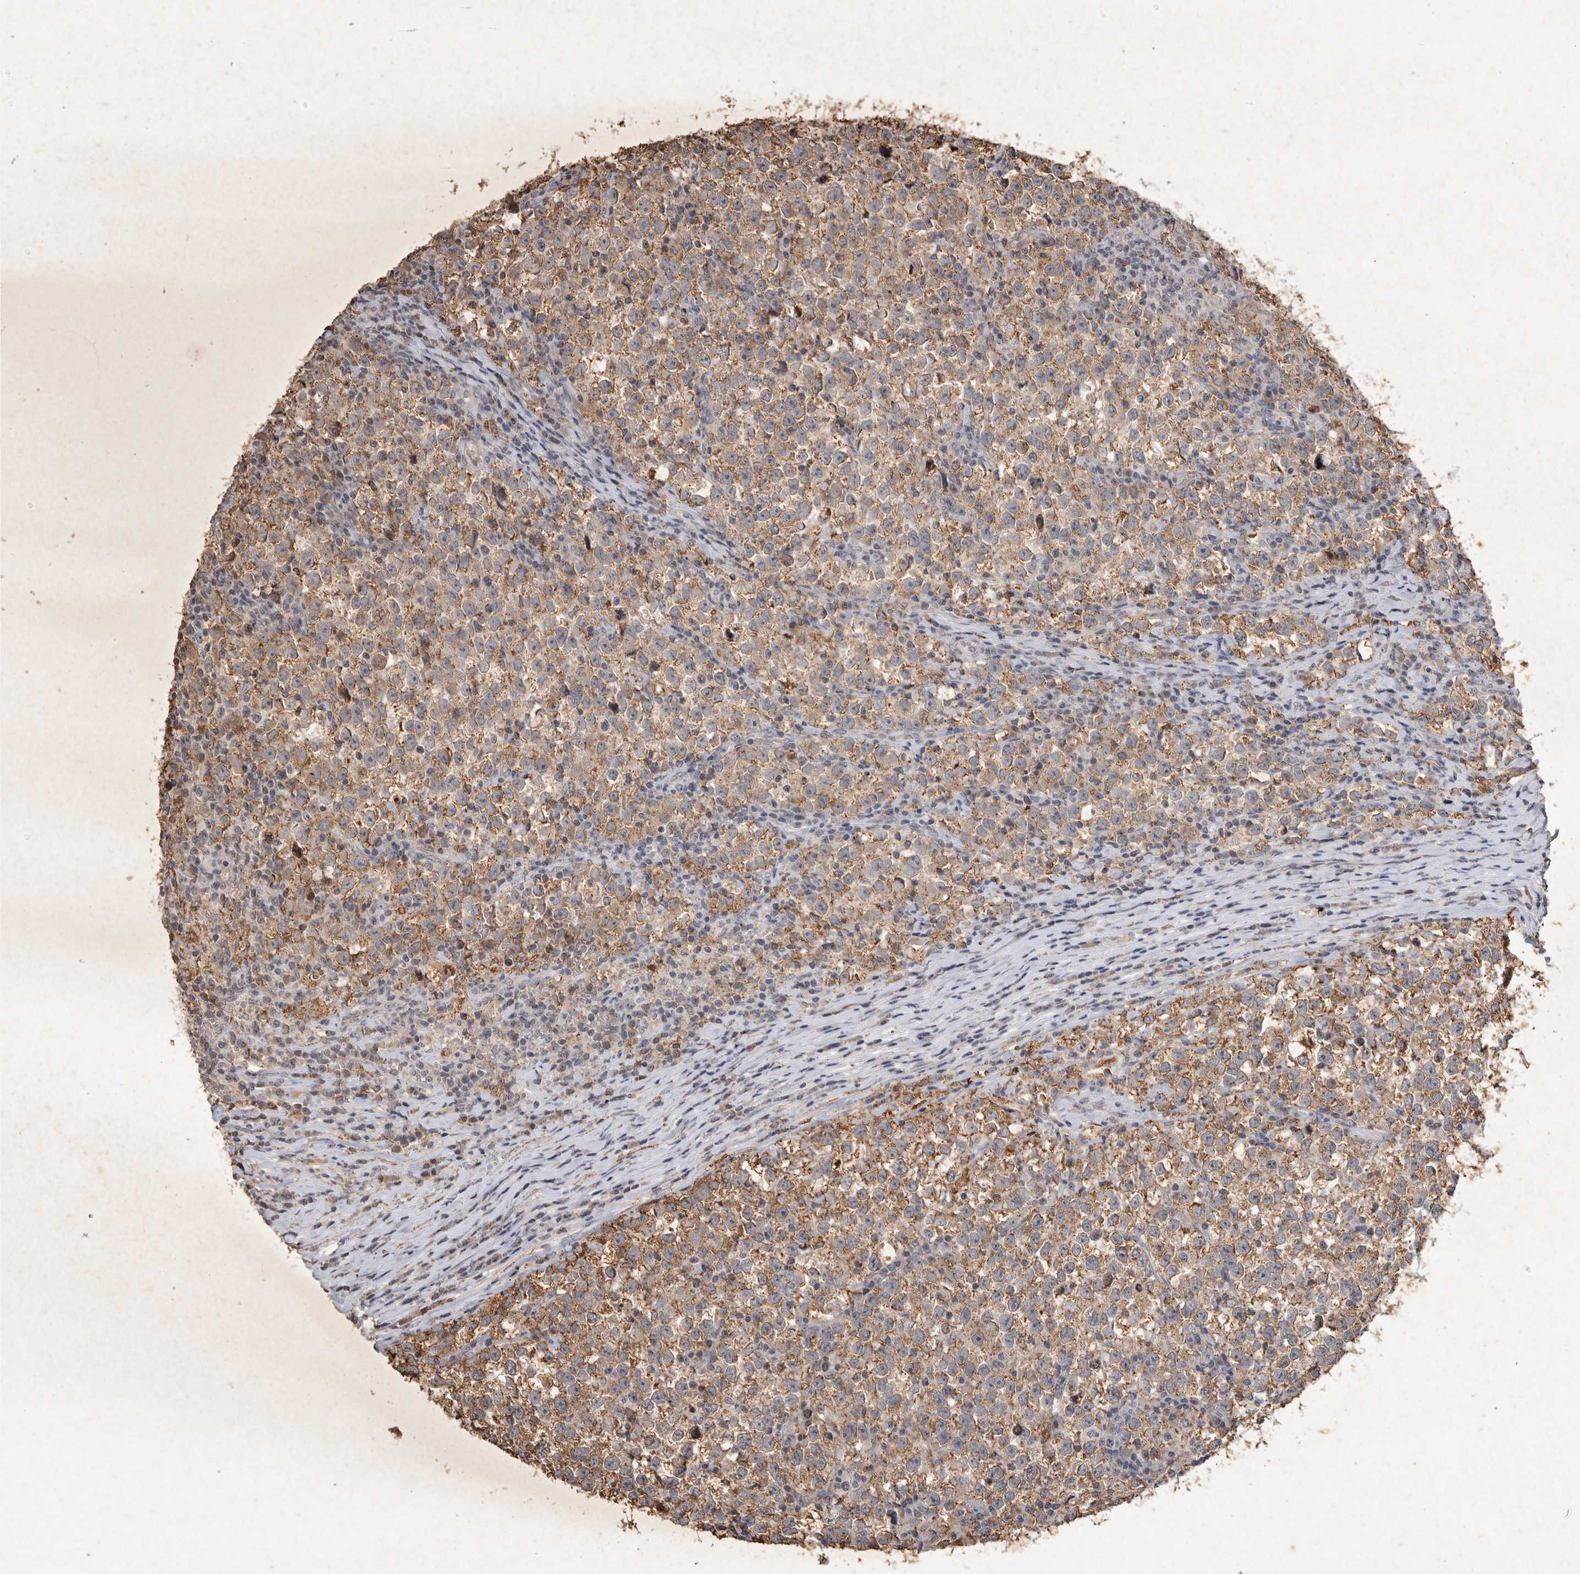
{"staining": {"intensity": "weak", "quantity": ">75%", "location": "cytoplasmic/membranous"}, "tissue": "testis cancer", "cell_type": "Tumor cells", "image_type": "cancer", "snomed": [{"axis": "morphology", "description": "Normal tissue, NOS"}, {"axis": "morphology", "description": "Seminoma, NOS"}, {"axis": "topography", "description": "Testis"}], "caption": "Tumor cells exhibit weak cytoplasmic/membranous expression in approximately >75% of cells in seminoma (testis).", "gene": "HRK", "patient": {"sex": "male", "age": 43}}